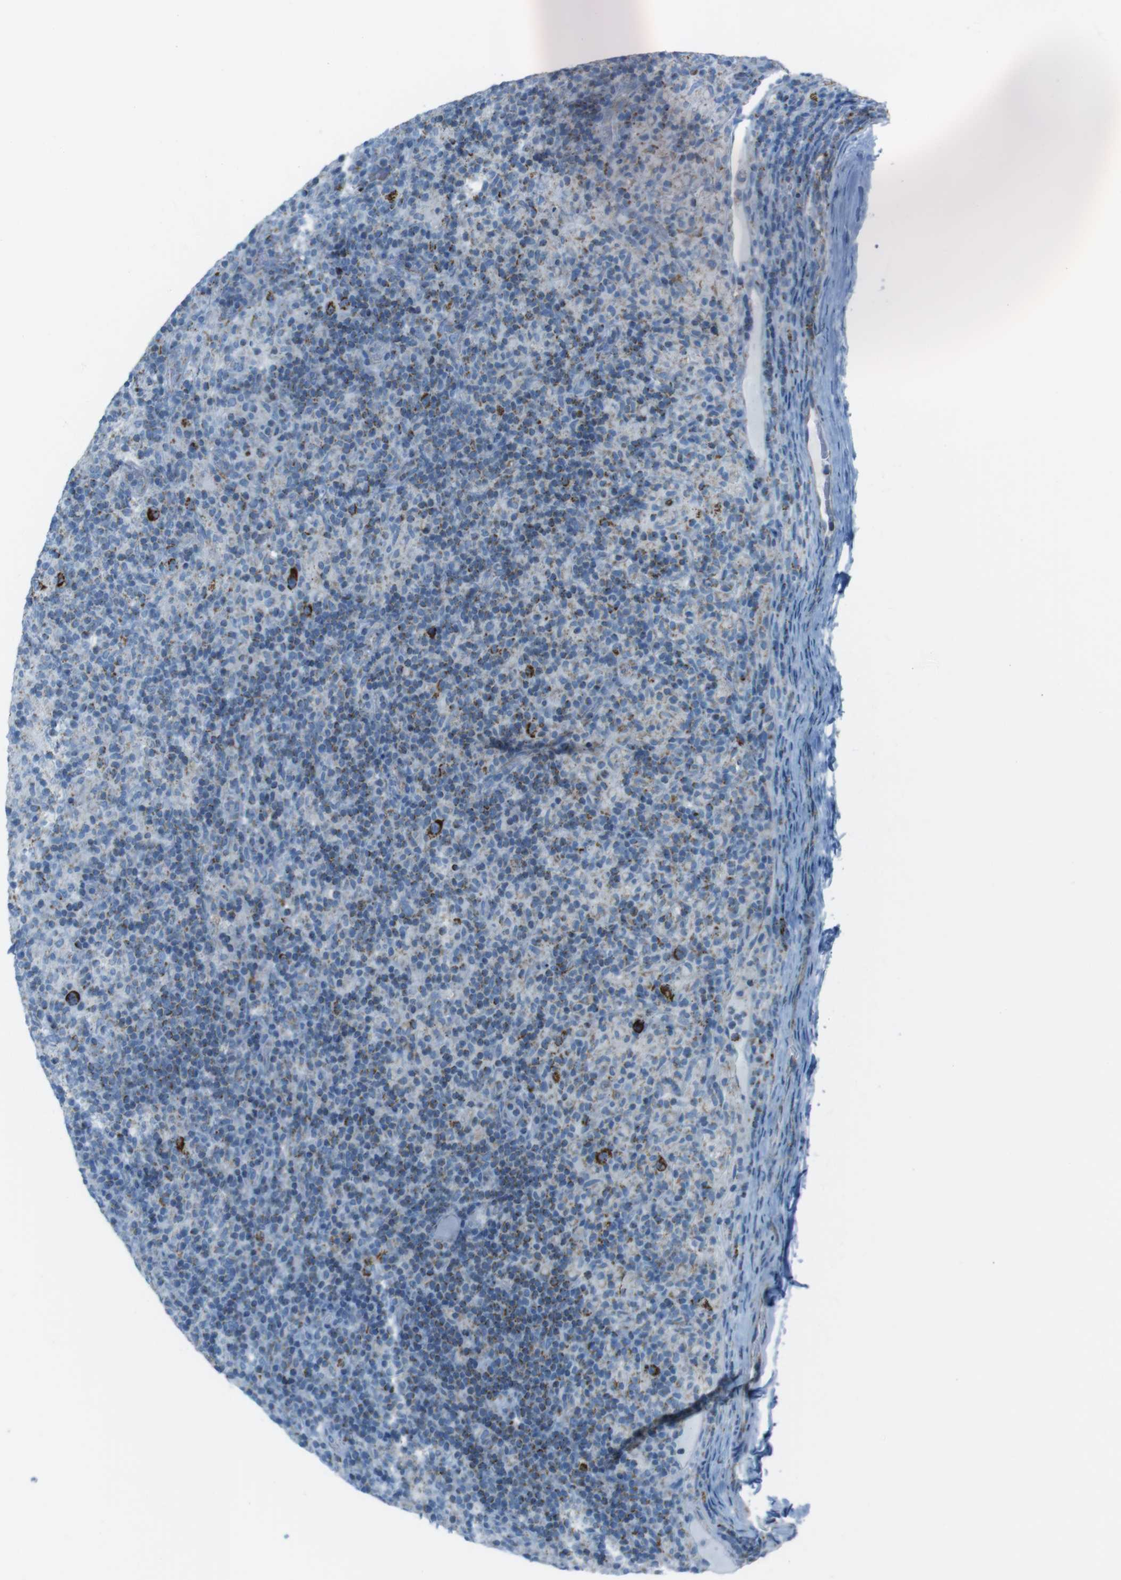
{"staining": {"intensity": "strong", "quantity": ">75%", "location": "cytoplasmic/membranous"}, "tissue": "lymphoma", "cell_type": "Tumor cells", "image_type": "cancer", "snomed": [{"axis": "morphology", "description": "Hodgkin's disease, NOS"}, {"axis": "topography", "description": "Lymph node"}], "caption": "Strong cytoplasmic/membranous protein expression is present in approximately >75% of tumor cells in Hodgkin's disease. Ihc stains the protein of interest in brown and the nuclei are stained blue.", "gene": "DNAJA3", "patient": {"sex": "male", "age": 70}}